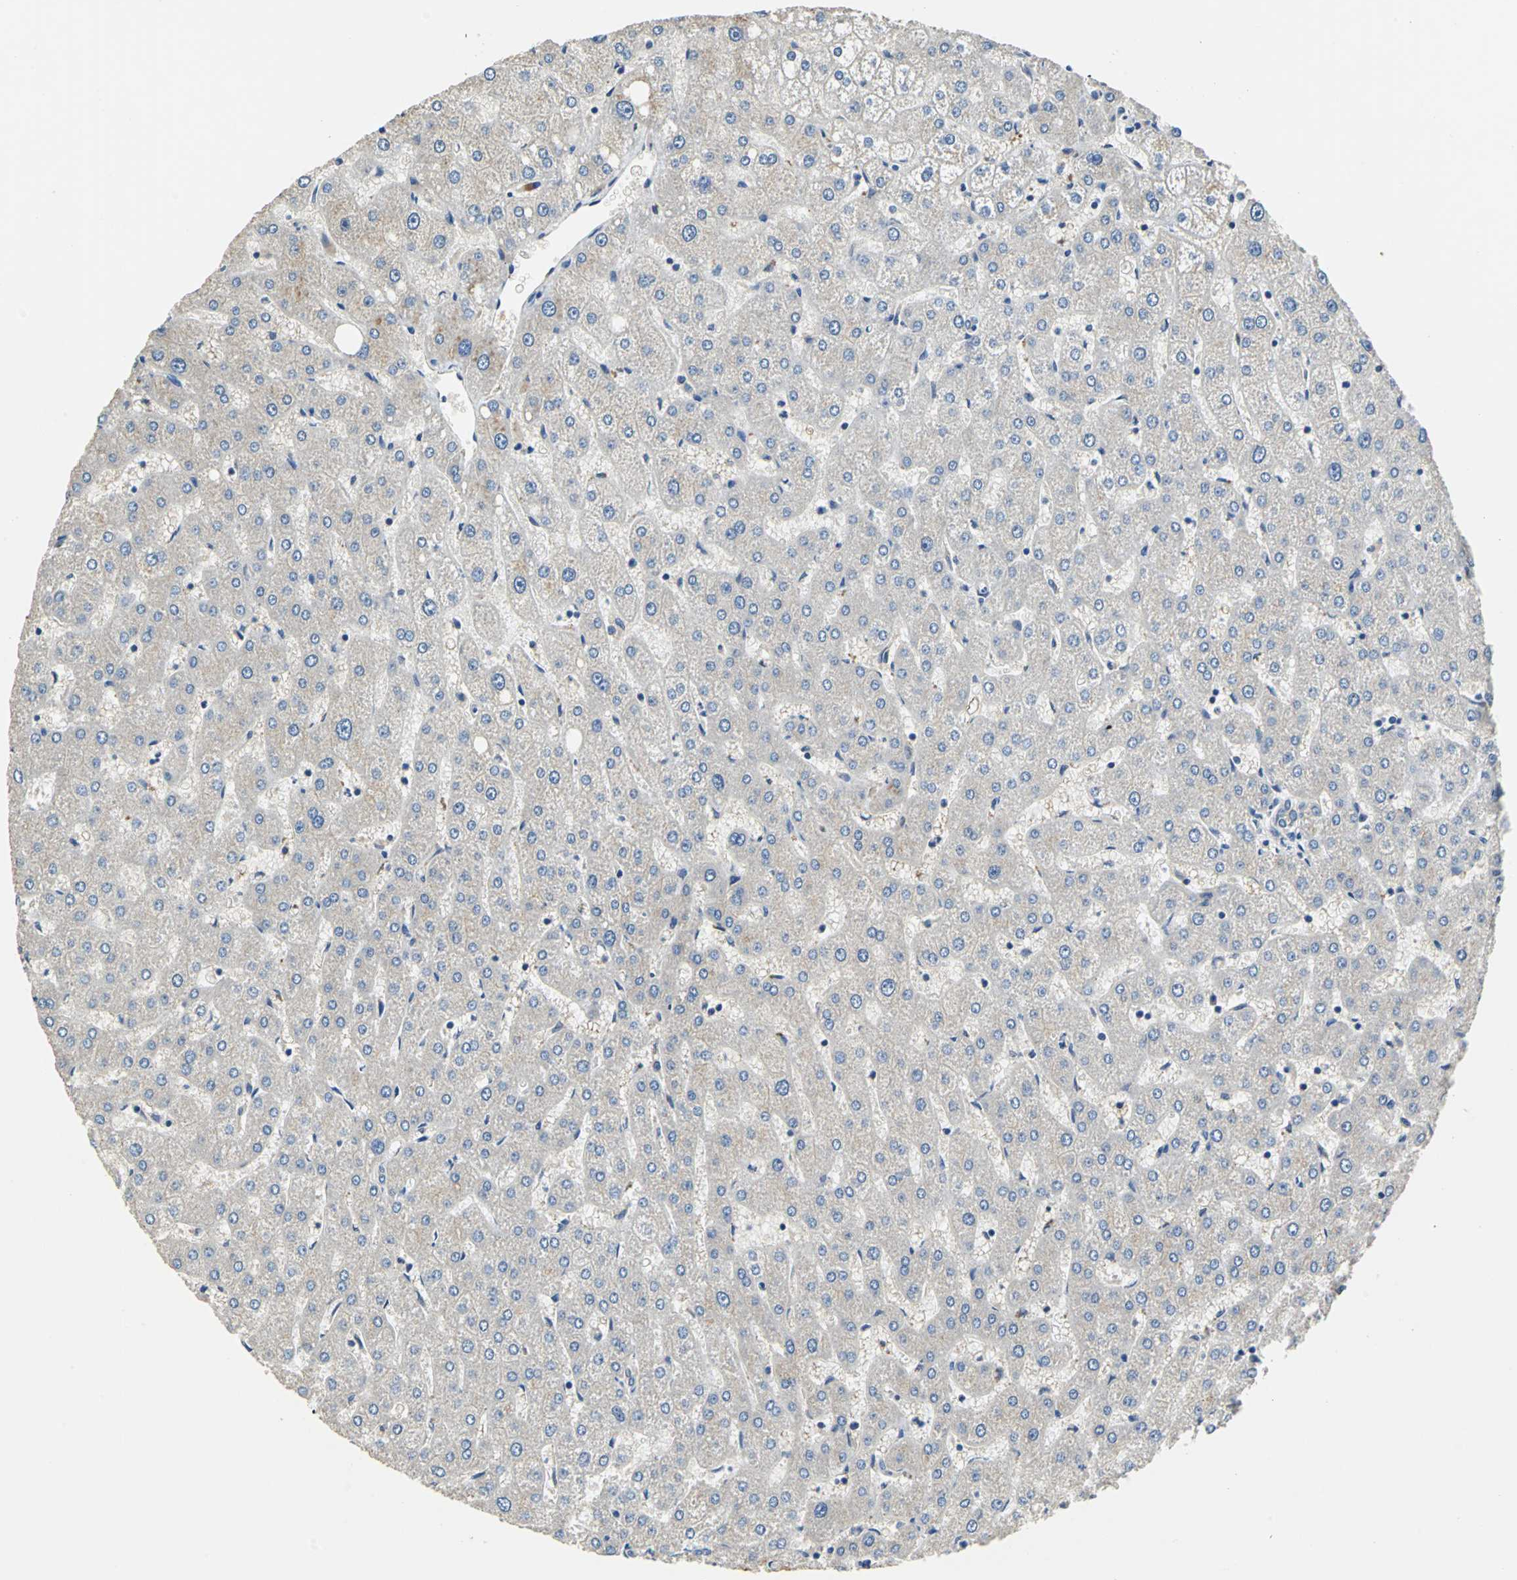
{"staining": {"intensity": "negative", "quantity": "none", "location": "none"}, "tissue": "liver", "cell_type": "Cholangiocytes", "image_type": "normal", "snomed": [{"axis": "morphology", "description": "Normal tissue, NOS"}, {"axis": "topography", "description": "Liver"}], "caption": "This is an immunohistochemistry histopathology image of unremarkable liver. There is no staining in cholangiocytes.", "gene": "PRKCA", "patient": {"sex": "male", "age": 67}}